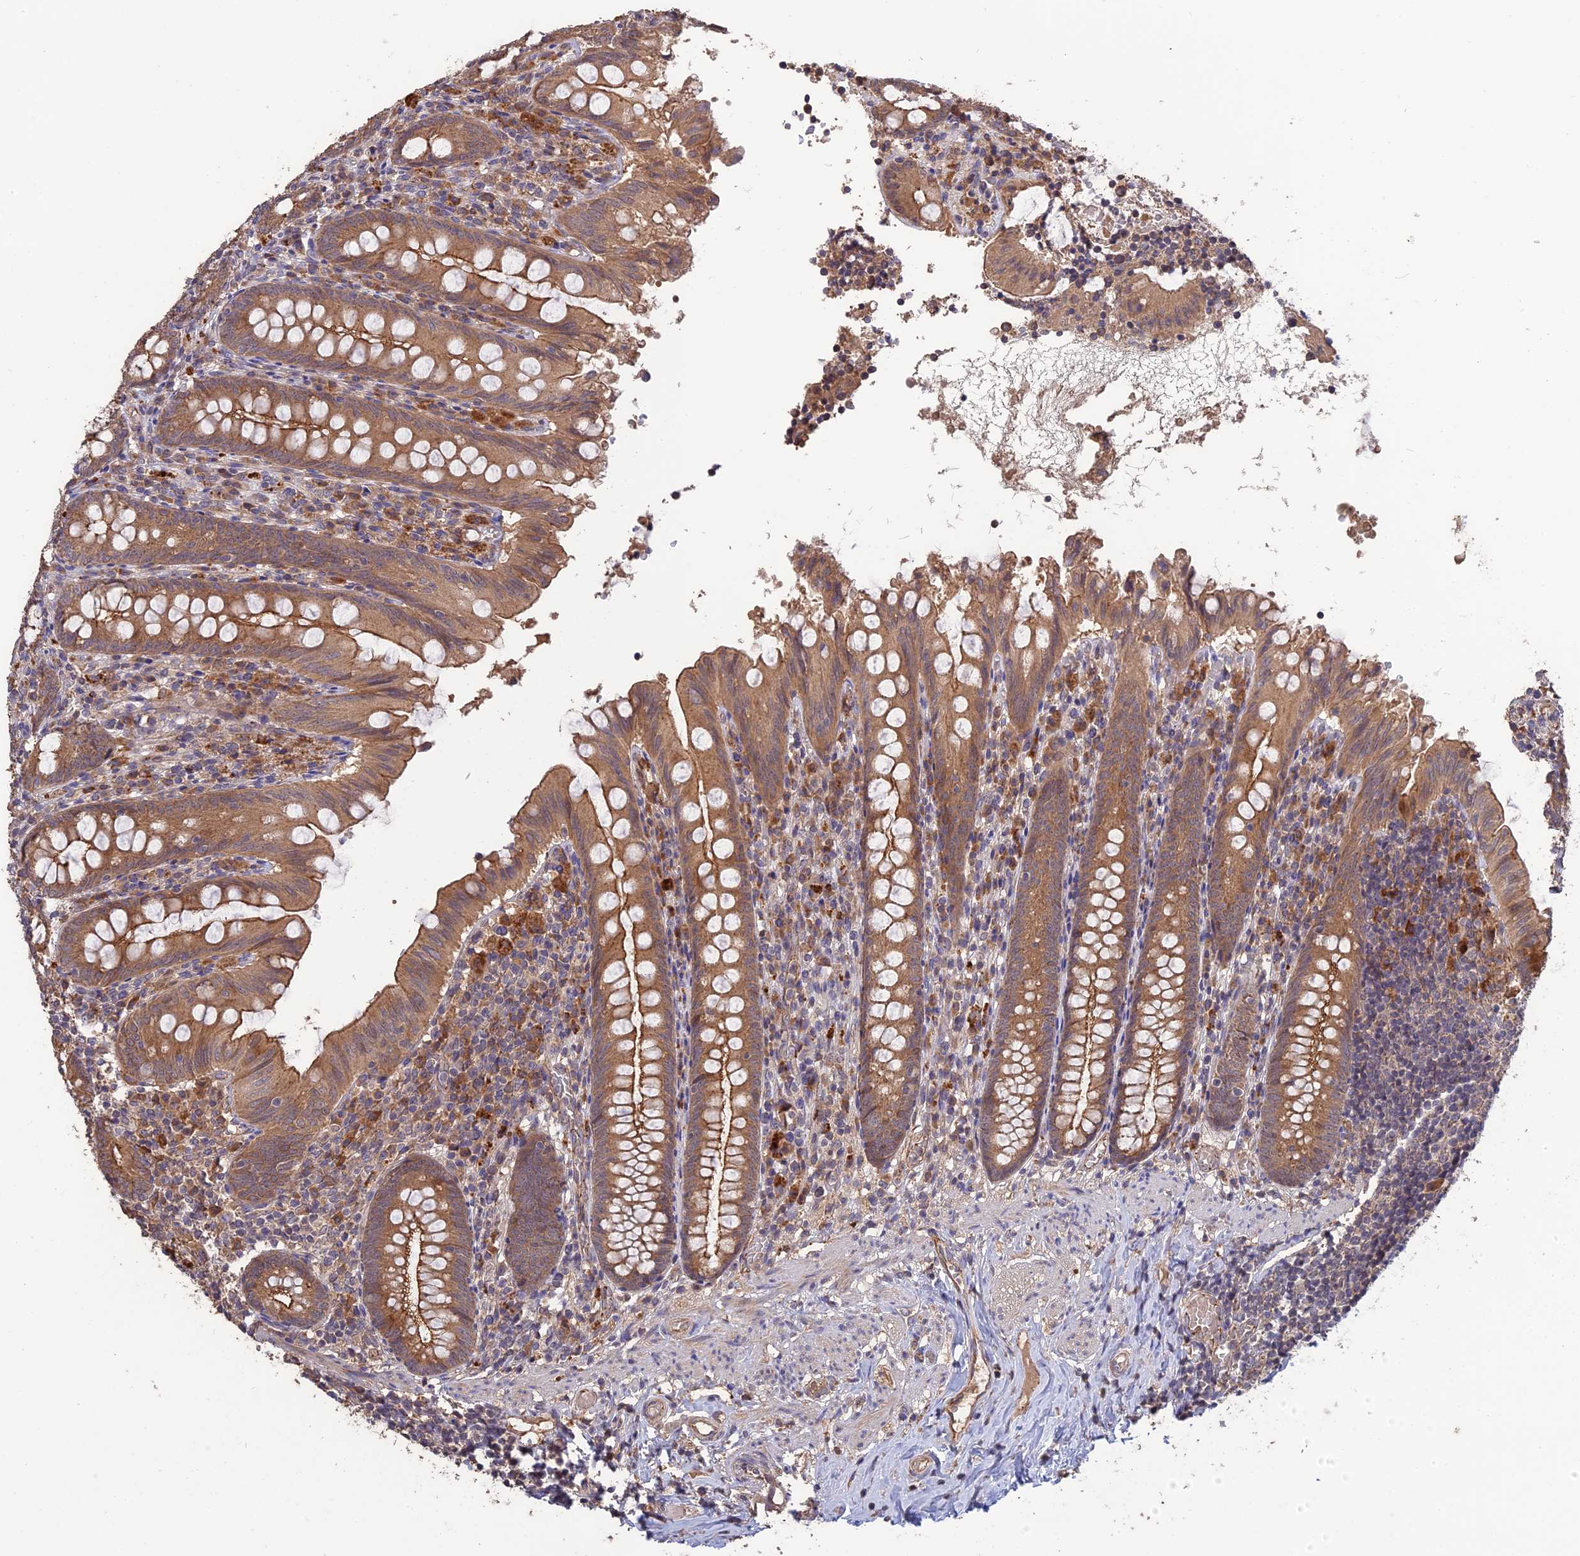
{"staining": {"intensity": "moderate", "quantity": ">75%", "location": "cytoplasmic/membranous"}, "tissue": "appendix", "cell_type": "Glandular cells", "image_type": "normal", "snomed": [{"axis": "morphology", "description": "Normal tissue, NOS"}, {"axis": "topography", "description": "Appendix"}], "caption": "Protein staining by immunohistochemistry (IHC) shows moderate cytoplasmic/membranous staining in about >75% of glandular cells in benign appendix. (Stains: DAB in brown, nuclei in blue, Microscopy: brightfield microscopy at high magnification).", "gene": "ARHGAP40", "patient": {"sex": "male", "age": 55}}